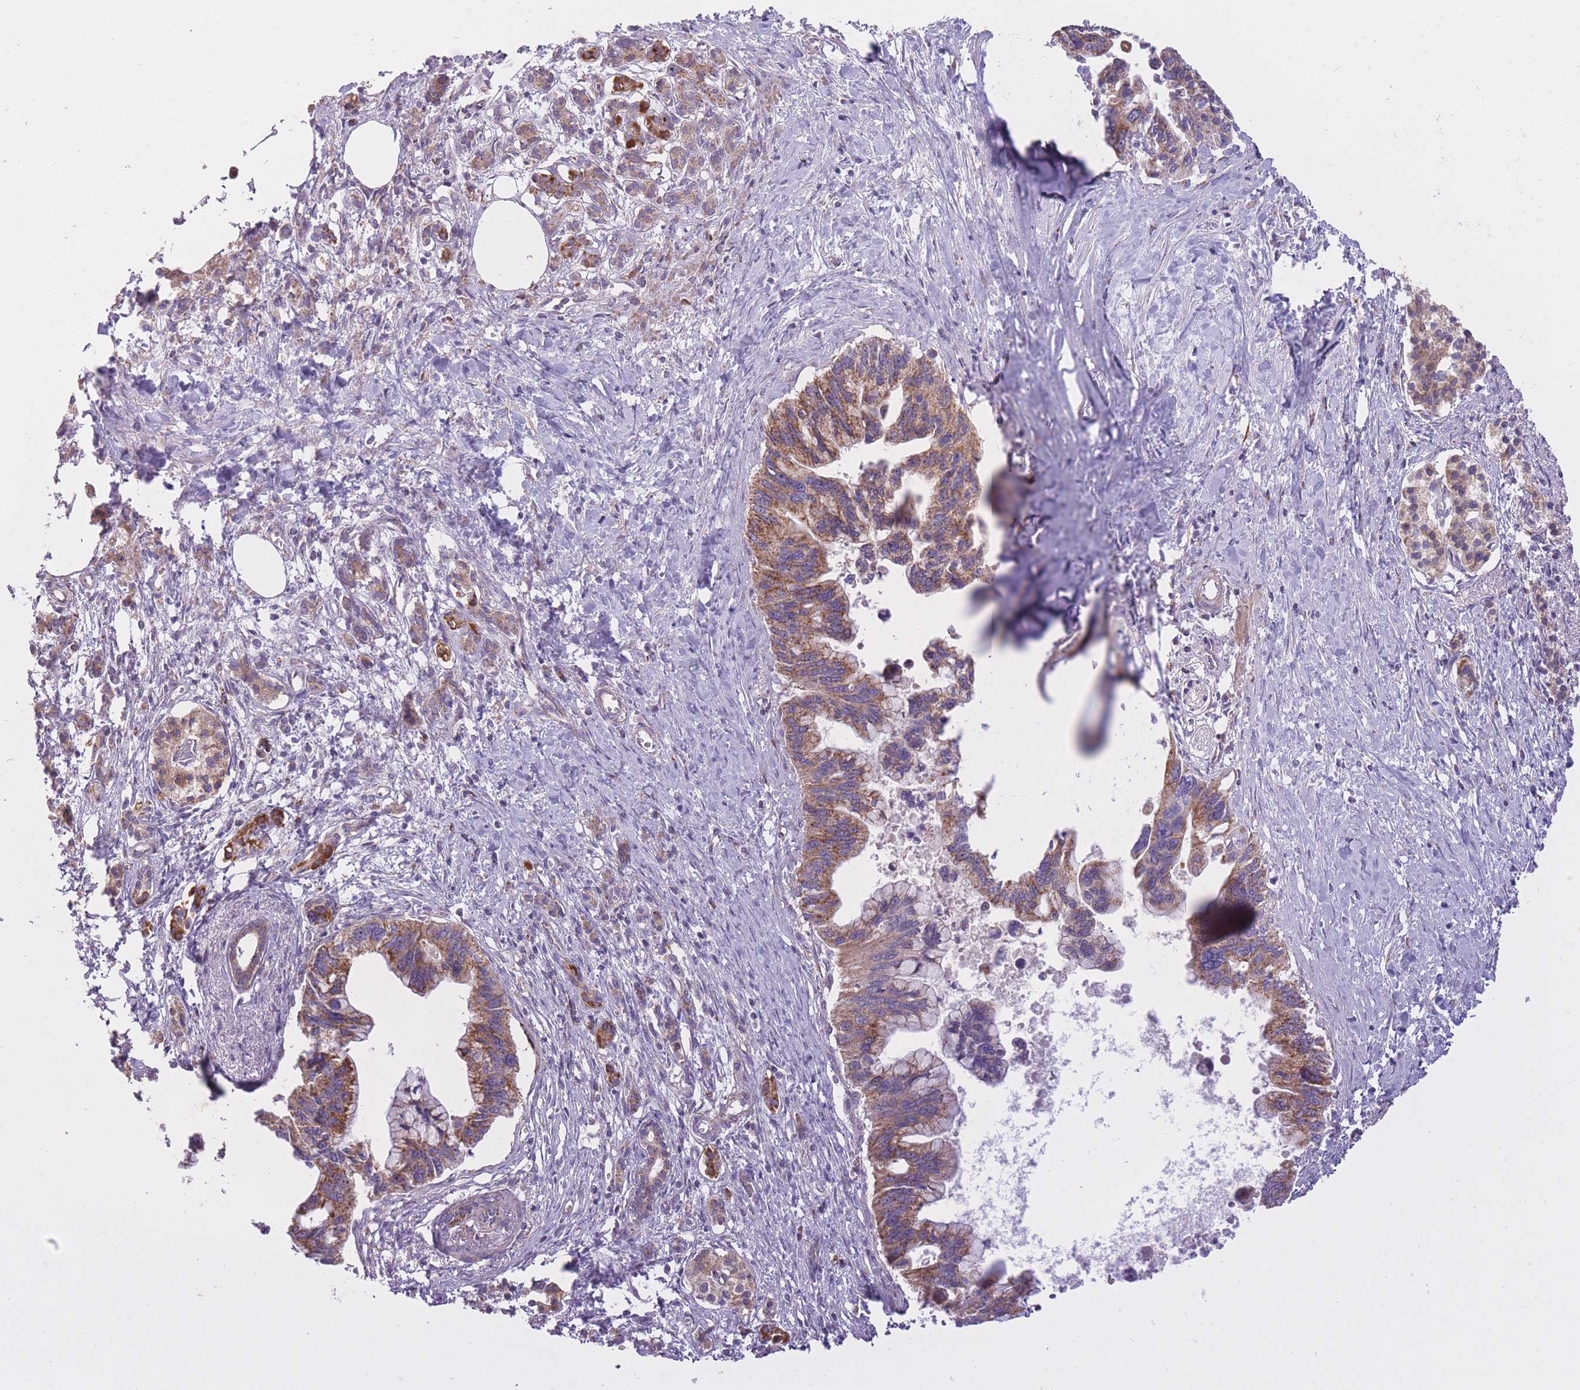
{"staining": {"intensity": "moderate", "quantity": ">75%", "location": "cytoplasmic/membranous"}, "tissue": "pancreatic cancer", "cell_type": "Tumor cells", "image_type": "cancer", "snomed": [{"axis": "morphology", "description": "Adenocarcinoma, NOS"}, {"axis": "topography", "description": "Pancreas"}], "caption": "Immunohistochemistry (DAB) staining of pancreatic adenocarcinoma displays moderate cytoplasmic/membranous protein staining in about >75% of tumor cells.", "gene": "LIN7C", "patient": {"sex": "female", "age": 83}}